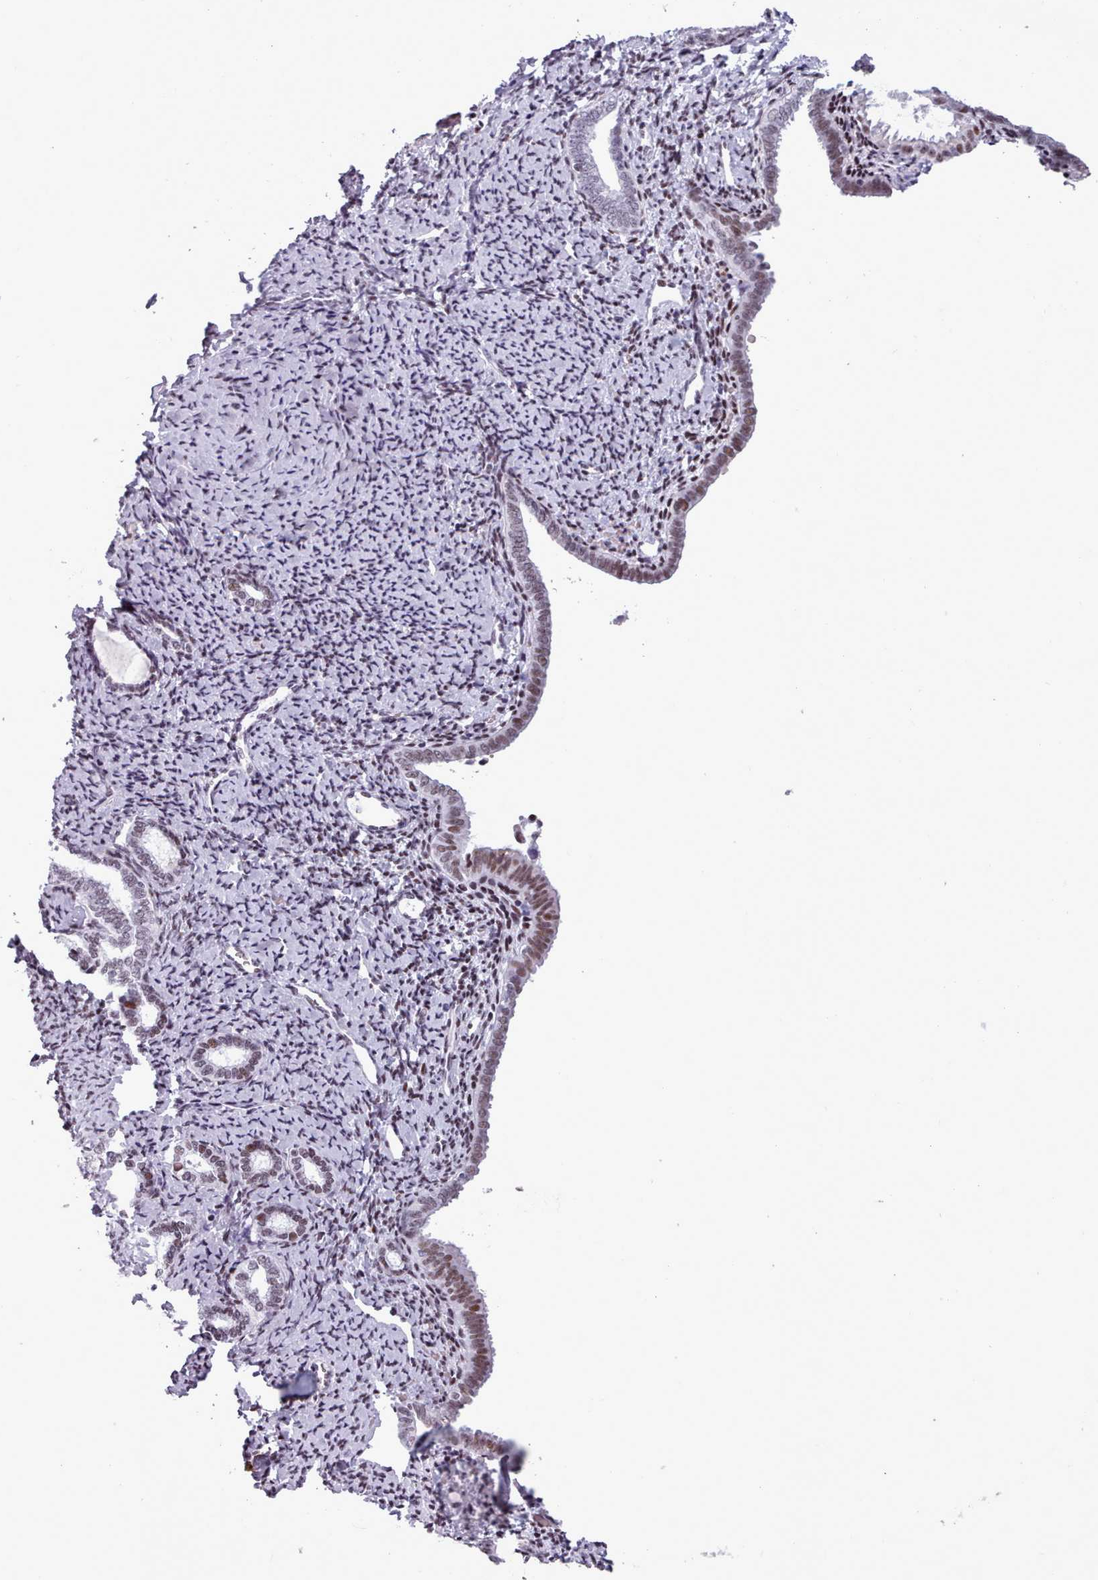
{"staining": {"intensity": "moderate", "quantity": ">75%", "location": "nuclear"}, "tissue": "endometrium", "cell_type": "Cells in endometrial stroma", "image_type": "normal", "snomed": [{"axis": "morphology", "description": "Normal tissue, NOS"}, {"axis": "topography", "description": "Endometrium"}], "caption": "Endometrium stained for a protein (brown) demonstrates moderate nuclear positive positivity in about >75% of cells in endometrial stroma.", "gene": "SRSF4", "patient": {"sex": "female", "age": 63}}